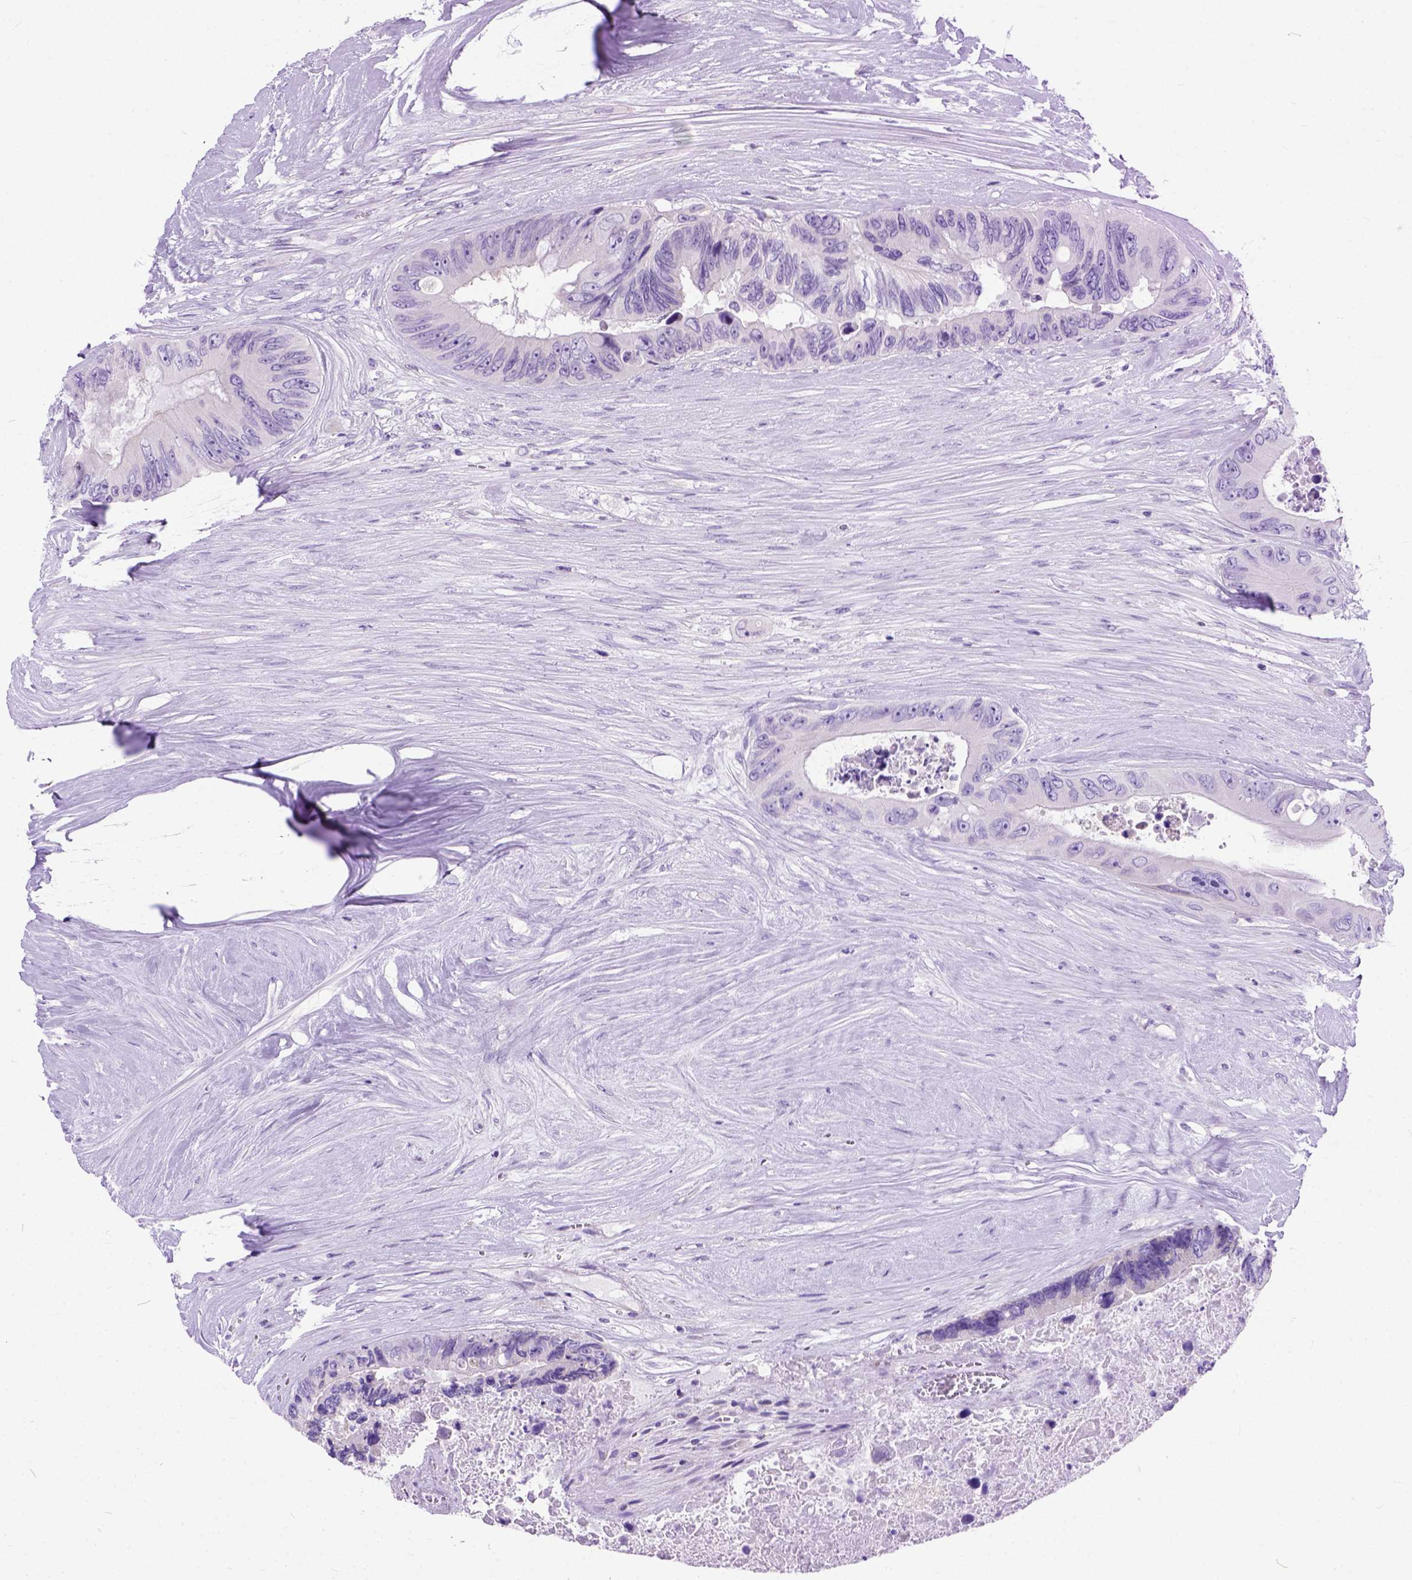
{"staining": {"intensity": "negative", "quantity": "none", "location": "none"}, "tissue": "colorectal cancer", "cell_type": "Tumor cells", "image_type": "cancer", "snomed": [{"axis": "morphology", "description": "Adenocarcinoma, NOS"}, {"axis": "topography", "description": "Colon"}], "caption": "Colorectal adenocarcinoma was stained to show a protein in brown. There is no significant expression in tumor cells. (Stains: DAB immunohistochemistry with hematoxylin counter stain, Microscopy: brightfield microscopy at high magnification).", "gene": "ODAD3", "patient": {"sex": "female", "age": 48}}